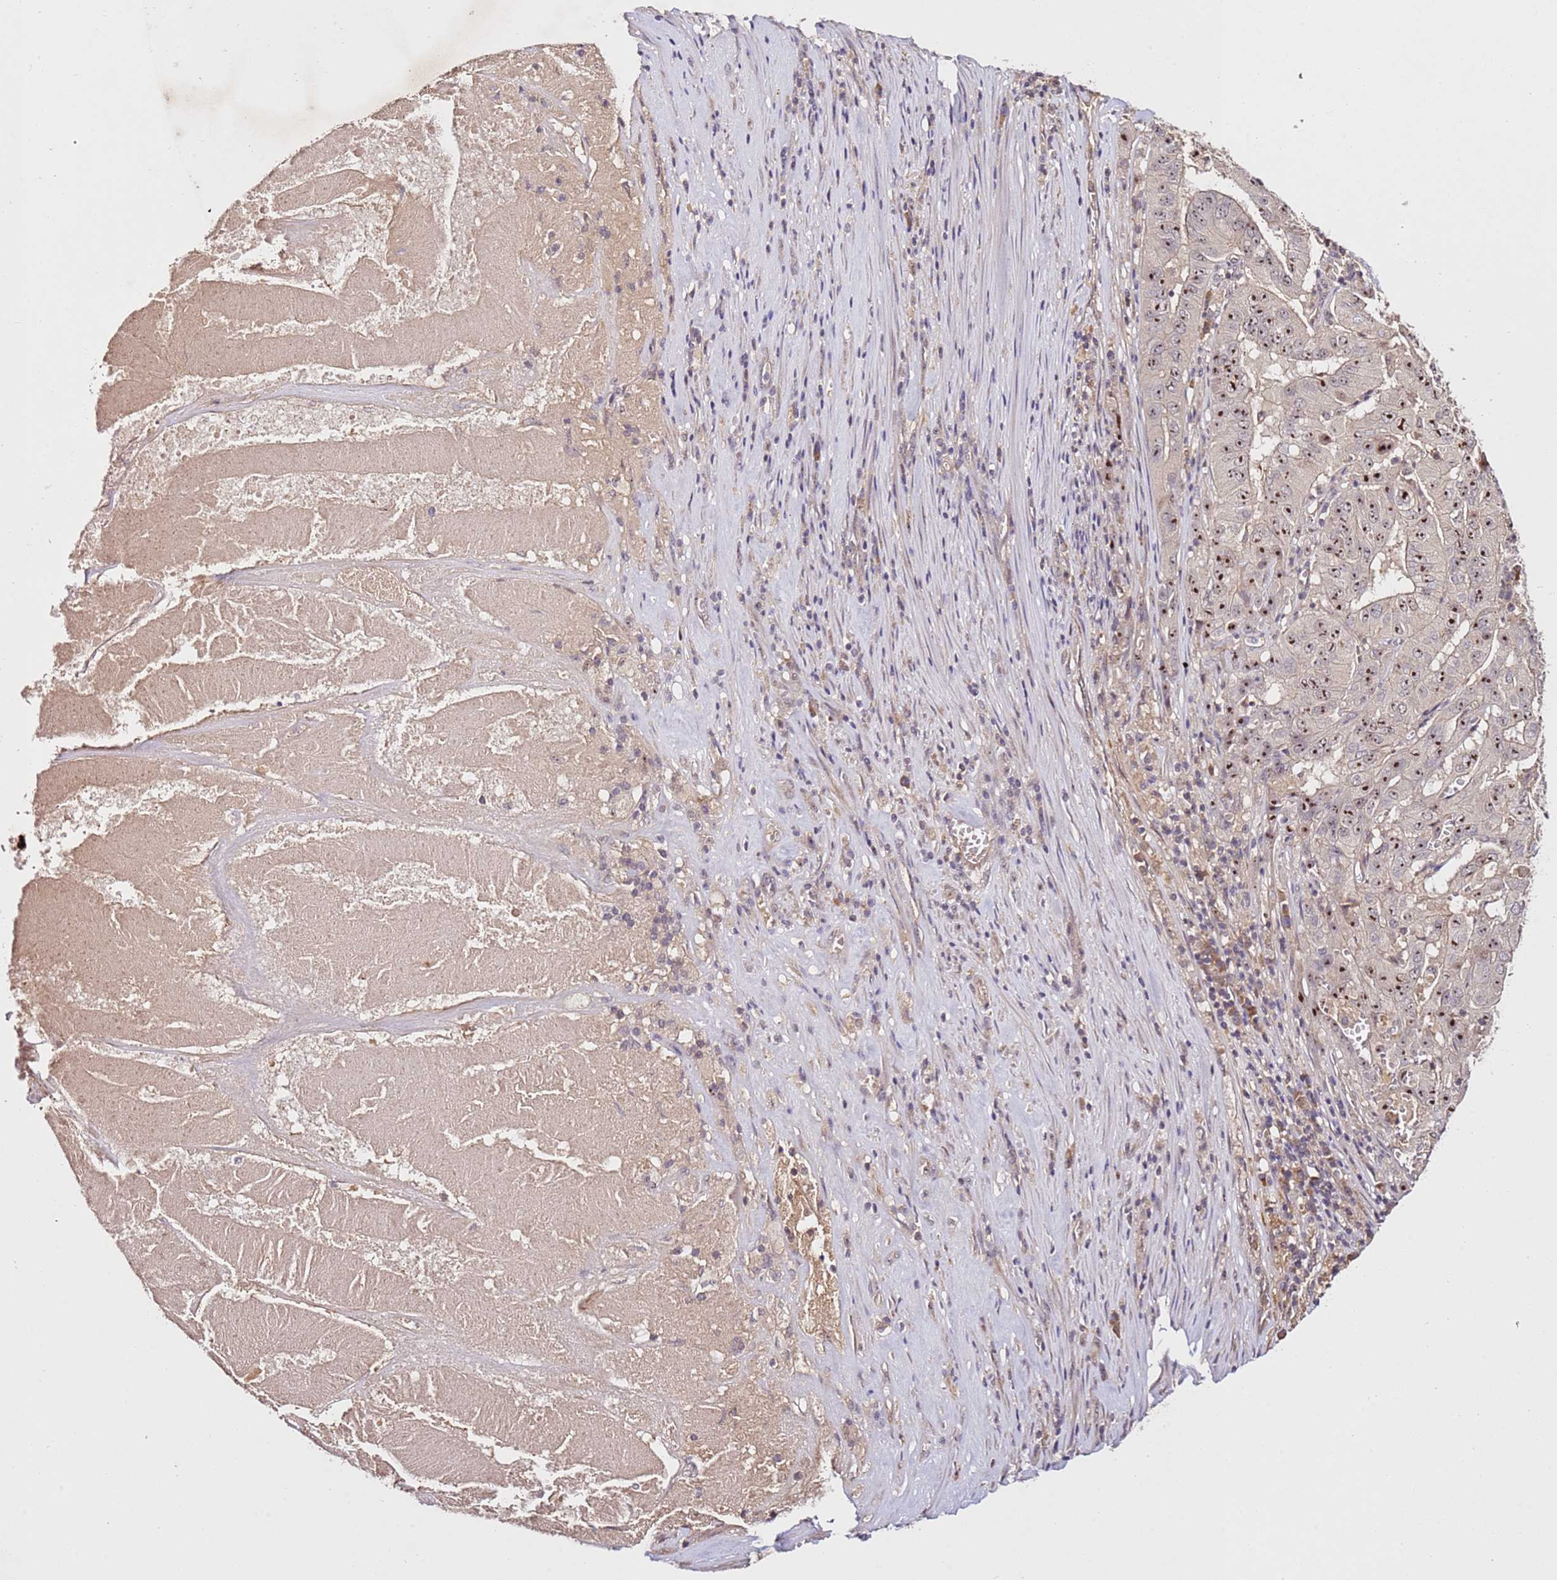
{"staining": {"intensity": "moderate", "quantity": ">75%", "location": "nuclear"}, "tissue": "pancreatic cancer", "cell_type": "Tumor cells", "image_type": "cancer", "snomed": [{"axis": "morphology", "description": "Adenocarcinoma, NOS"}, {"axis": "topography", "description": "Pancreas"}], "caption": "A high-resolution photomicrograph shows immunohistochemistry (IHC) staining of pancreatic adenocarcinoma, which exhibits moderate nuclear expression in about >75% of tumor cells.", "gene": "DDX27", "patient": {"sex": "male", "age": 63}}